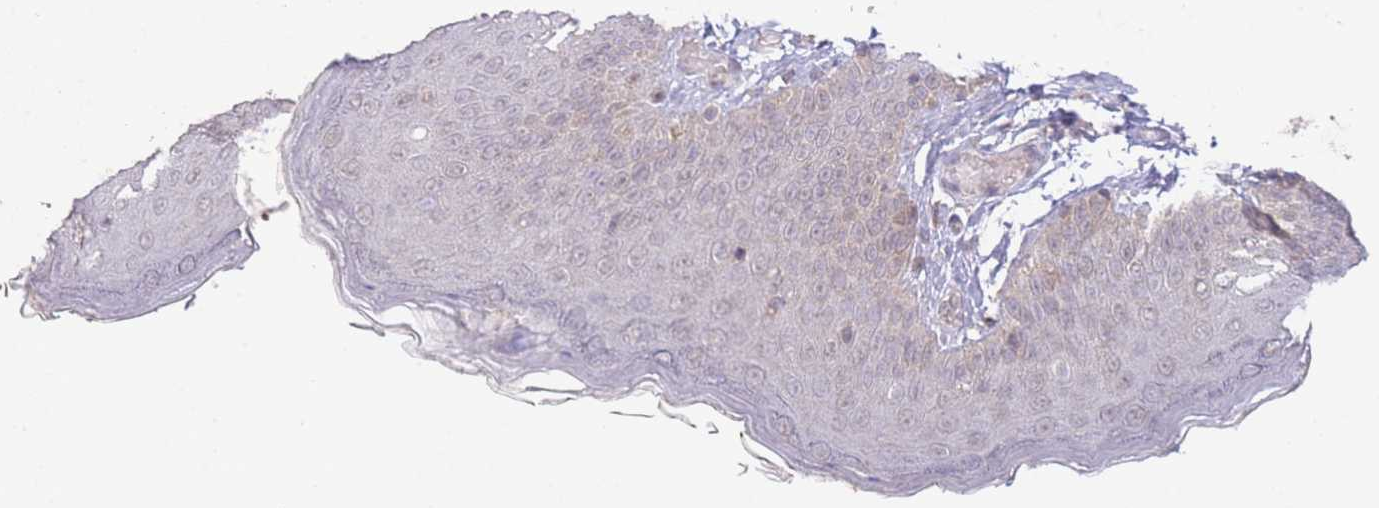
{"staining": {"intensity": "weak", "quantity": "25%-75%", "location": "cytoplasmic/membranous,nuclear"}, "tissue": "skin", "cell_type": "Epidermal cells", "image_type": "normal", "snomed": [{"axis": "morphology", "description": "Normal tissue, NOS"}, {"axis": "topography", "description": "Anal"}], "caption": "Epidermal cells demonstrate low levels of weak cytoplasmic/membranous,nuclear expression in approximately 25%-75% of cells in benign human skin.", "gene": "RNF144B", "patient": {"sex": "female", "age": 40}}